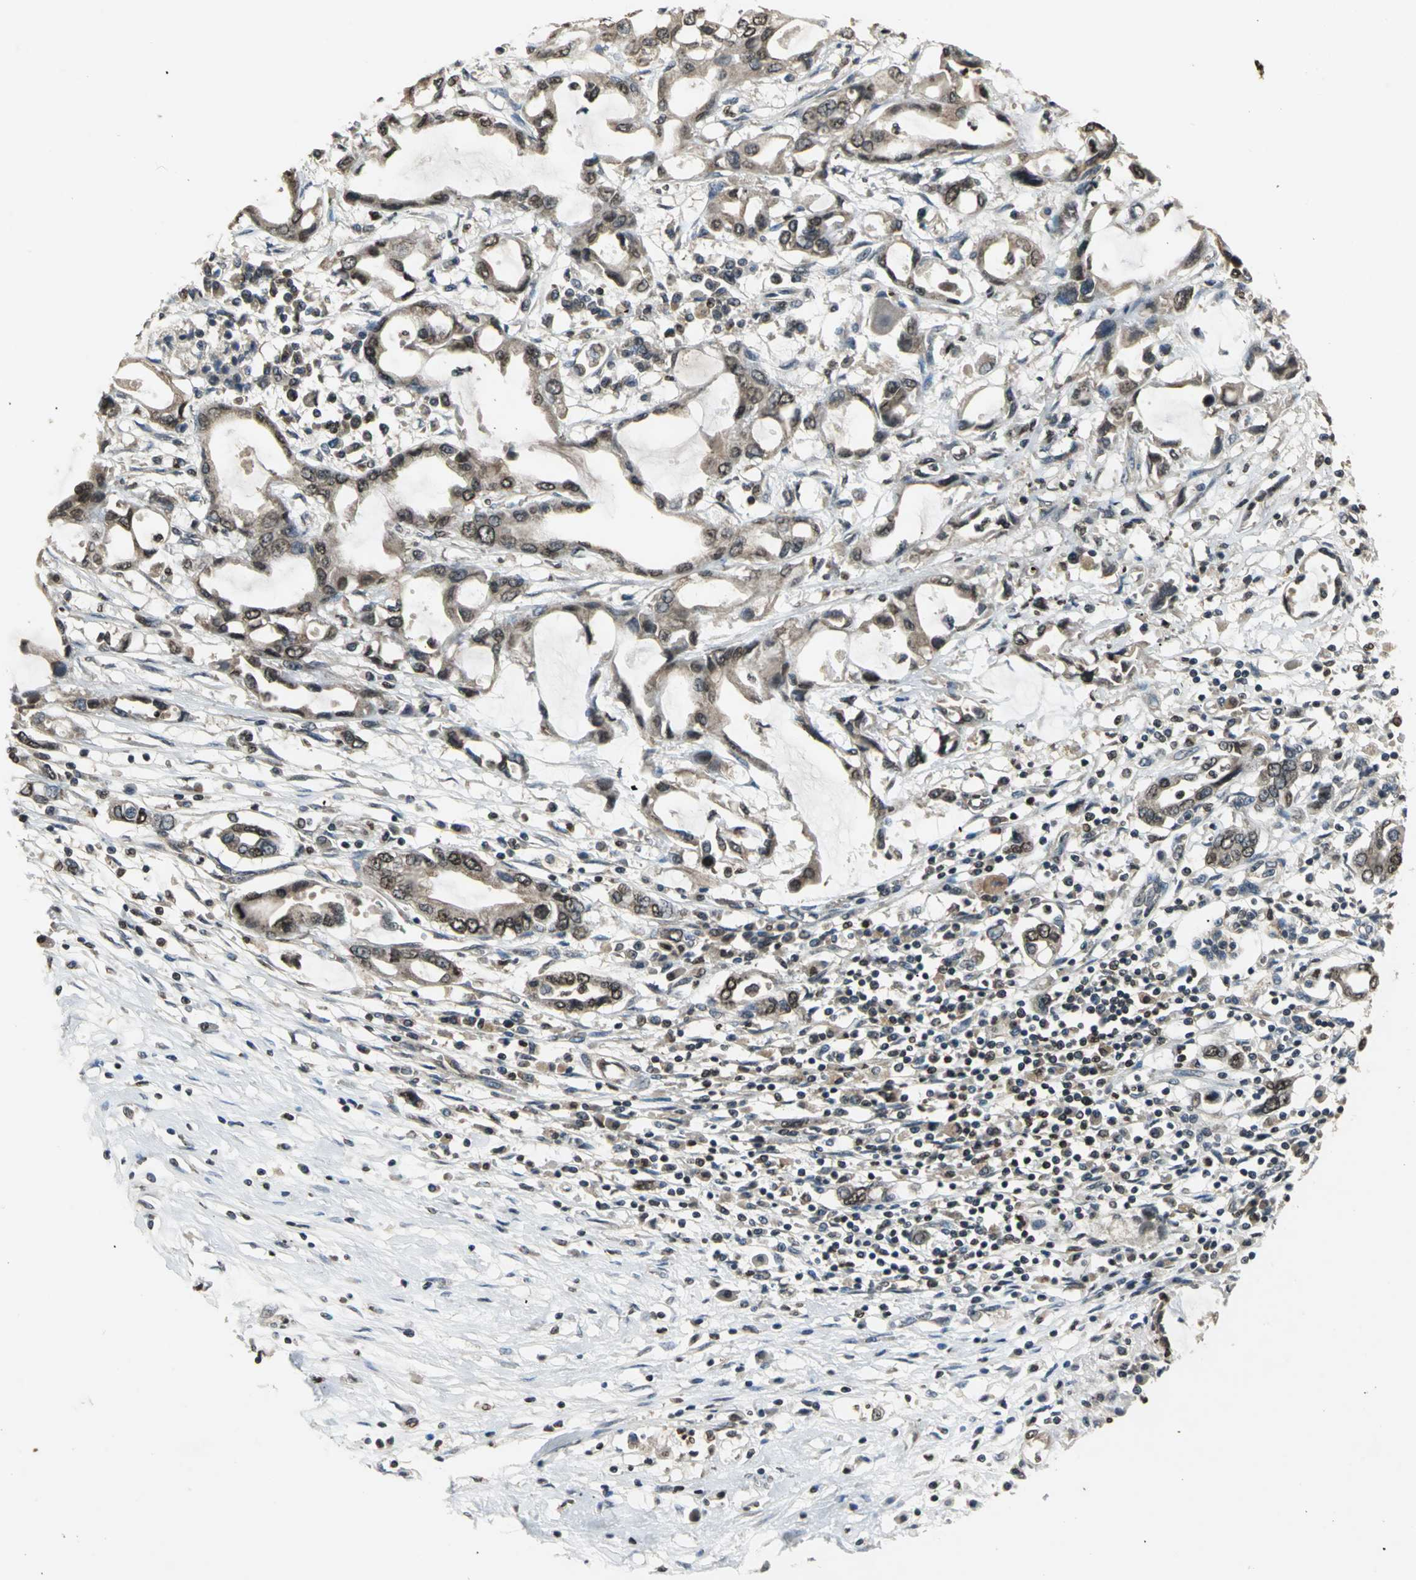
{"staining": {"intensity": "strong", "quantity": ">75%", "location": "cytoplasmic/membranous,nuclear"}, "tissue": "pancreatic cancer", "cell_type": "Tumor cells", "image_type": "cancer", "snomed": [{"axis": "morphology", "description": "Adenocarcinoma, NOS"}, {"axis": "topography", "description": "Pancreas"}], "caption": "Human pancreatic adenocarcinoma stained with a protein marker displays strong staining in tumor cells.", "gene": "AHR", "patient": {"sex": "female", "age": 57}}